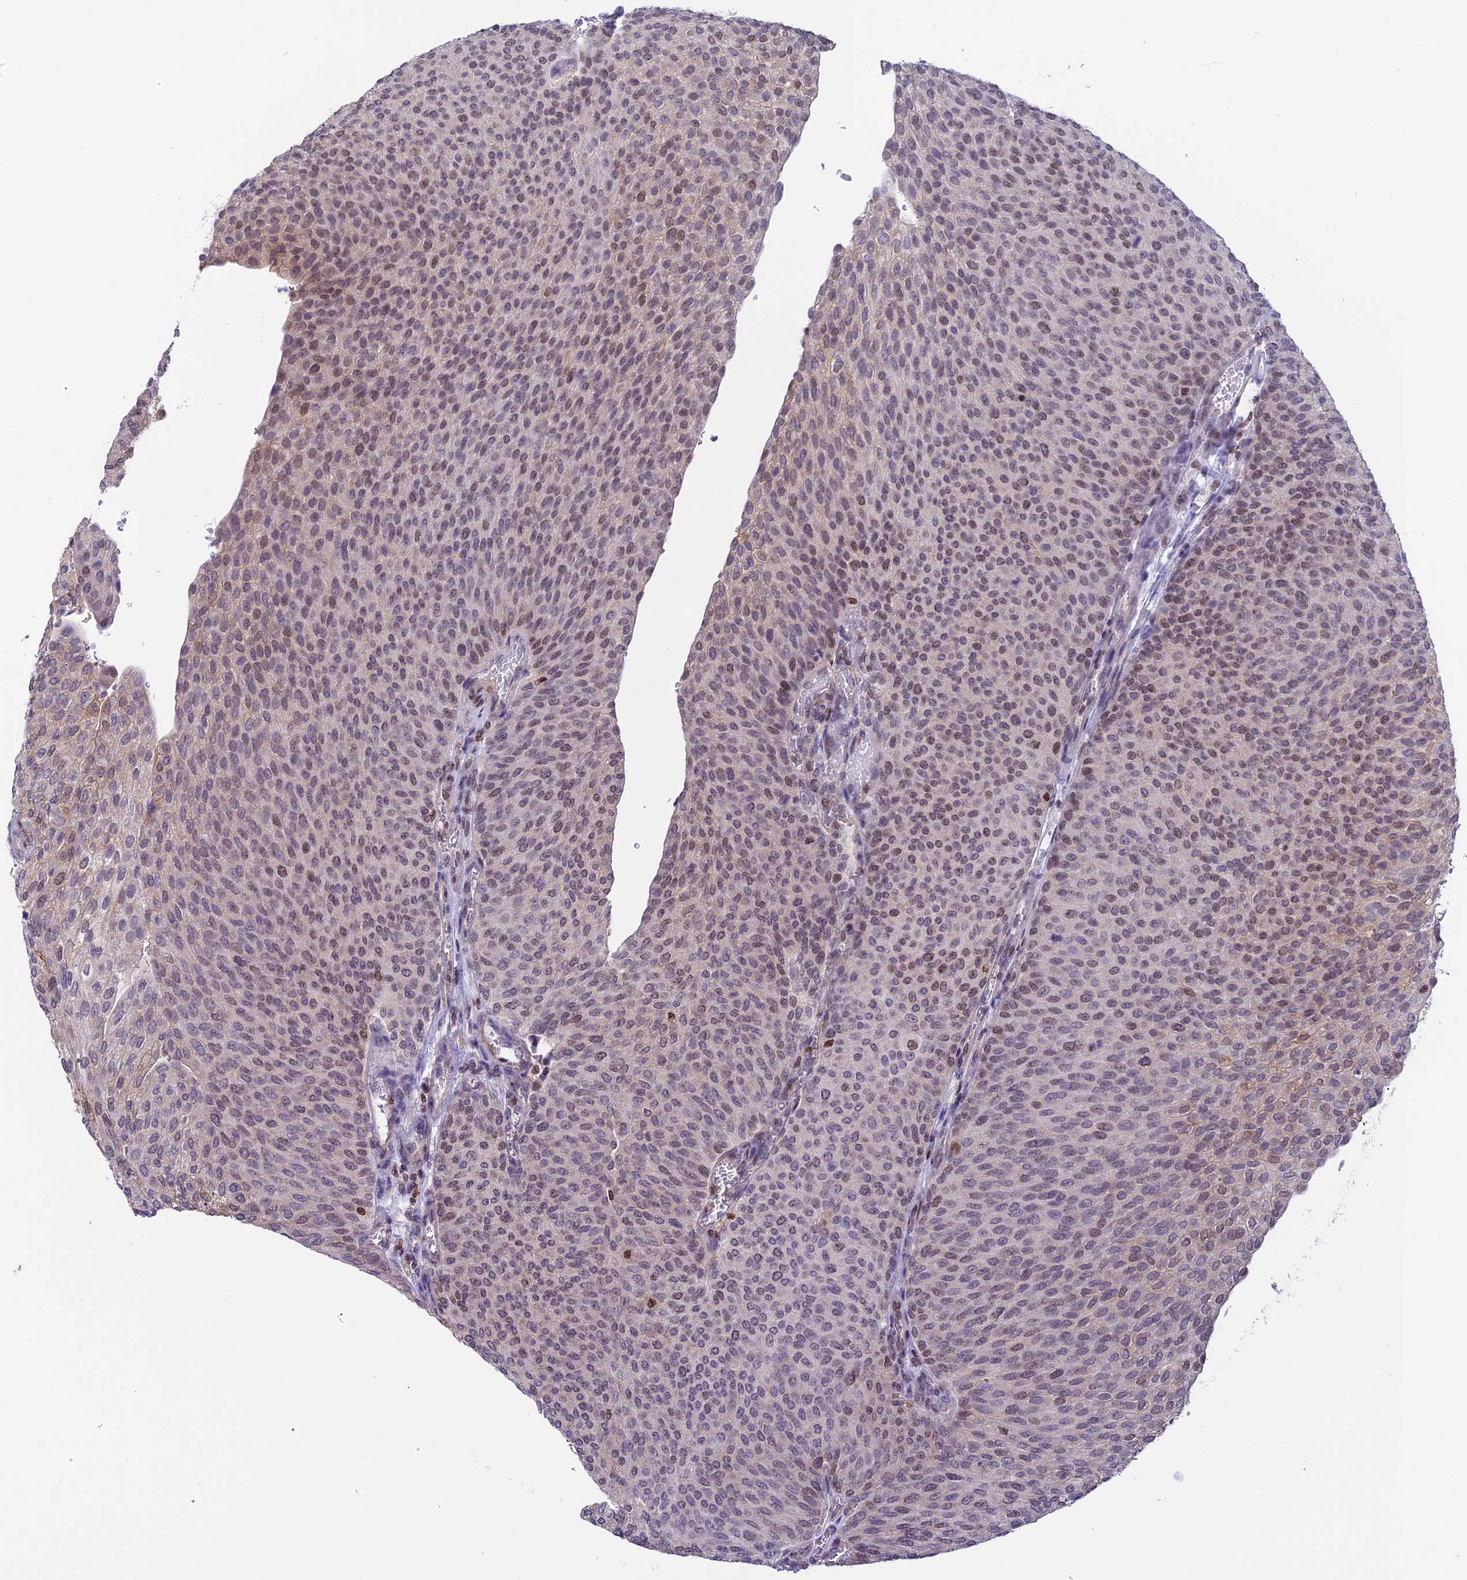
{"staining": {"intensity": "weak", "quantity": "<25%", "location": "nuclear"}, "tissue": "urothelial cancer", "cell_type": "Tumor cells", "image_type": "cancer", "snomed": [{"axis": "morphology", "description": "Urothelial carcinoma, High grade"}, {"axis": "topography", "description": "Urinary bladder"}], "caption": "DAB immunohistochemical staining of human urothelial cancer exhibits no significant positivity in tumor cells.", "gene": "MIS12", "patient": {"sex": "female", "age": 79}}